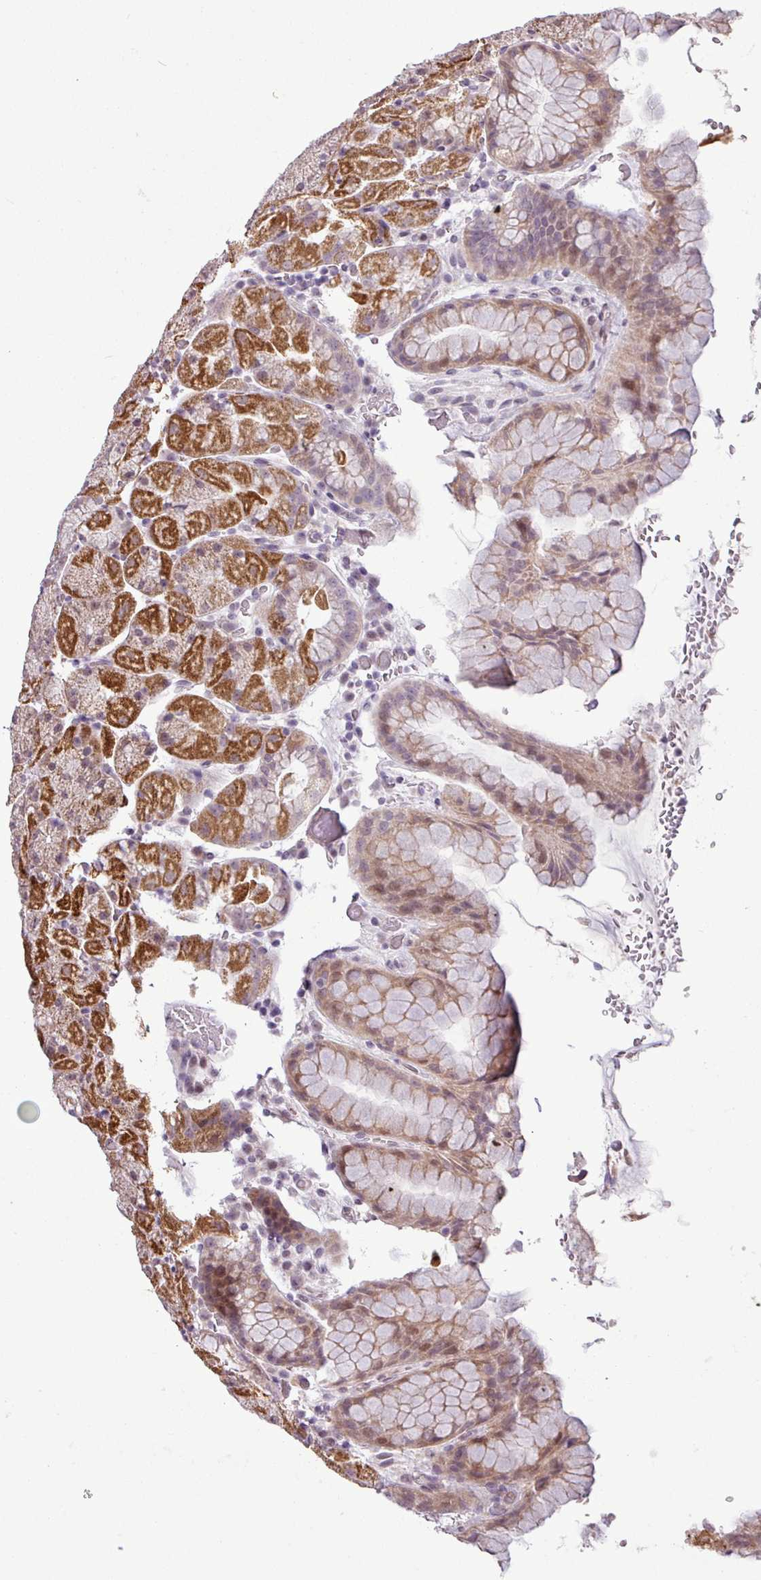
{"staining": {"intensity": "moderate", "quantity": "25%-75%", "location": "cytoplasmic/membranous"}, "tissue": "stomach", "cell_type": "Glandular cells", "image_type": "normal", "snomed": [{"axis": "morphology", "description": "Normal tissue, NOS"}, {"axis": "topography", "description": "Stomach, upper"}, {"axis": "topography", "description": "Stomach, lower"}], "caption": "About 25%-75% of glandular cells in normal human stomach reveal moderate cytoplasmic/membranous protein positivity as visualized by brown immunohistochemical staining.", "gene": "GPT2", "patient": {"sex": "male", "age": 67}}